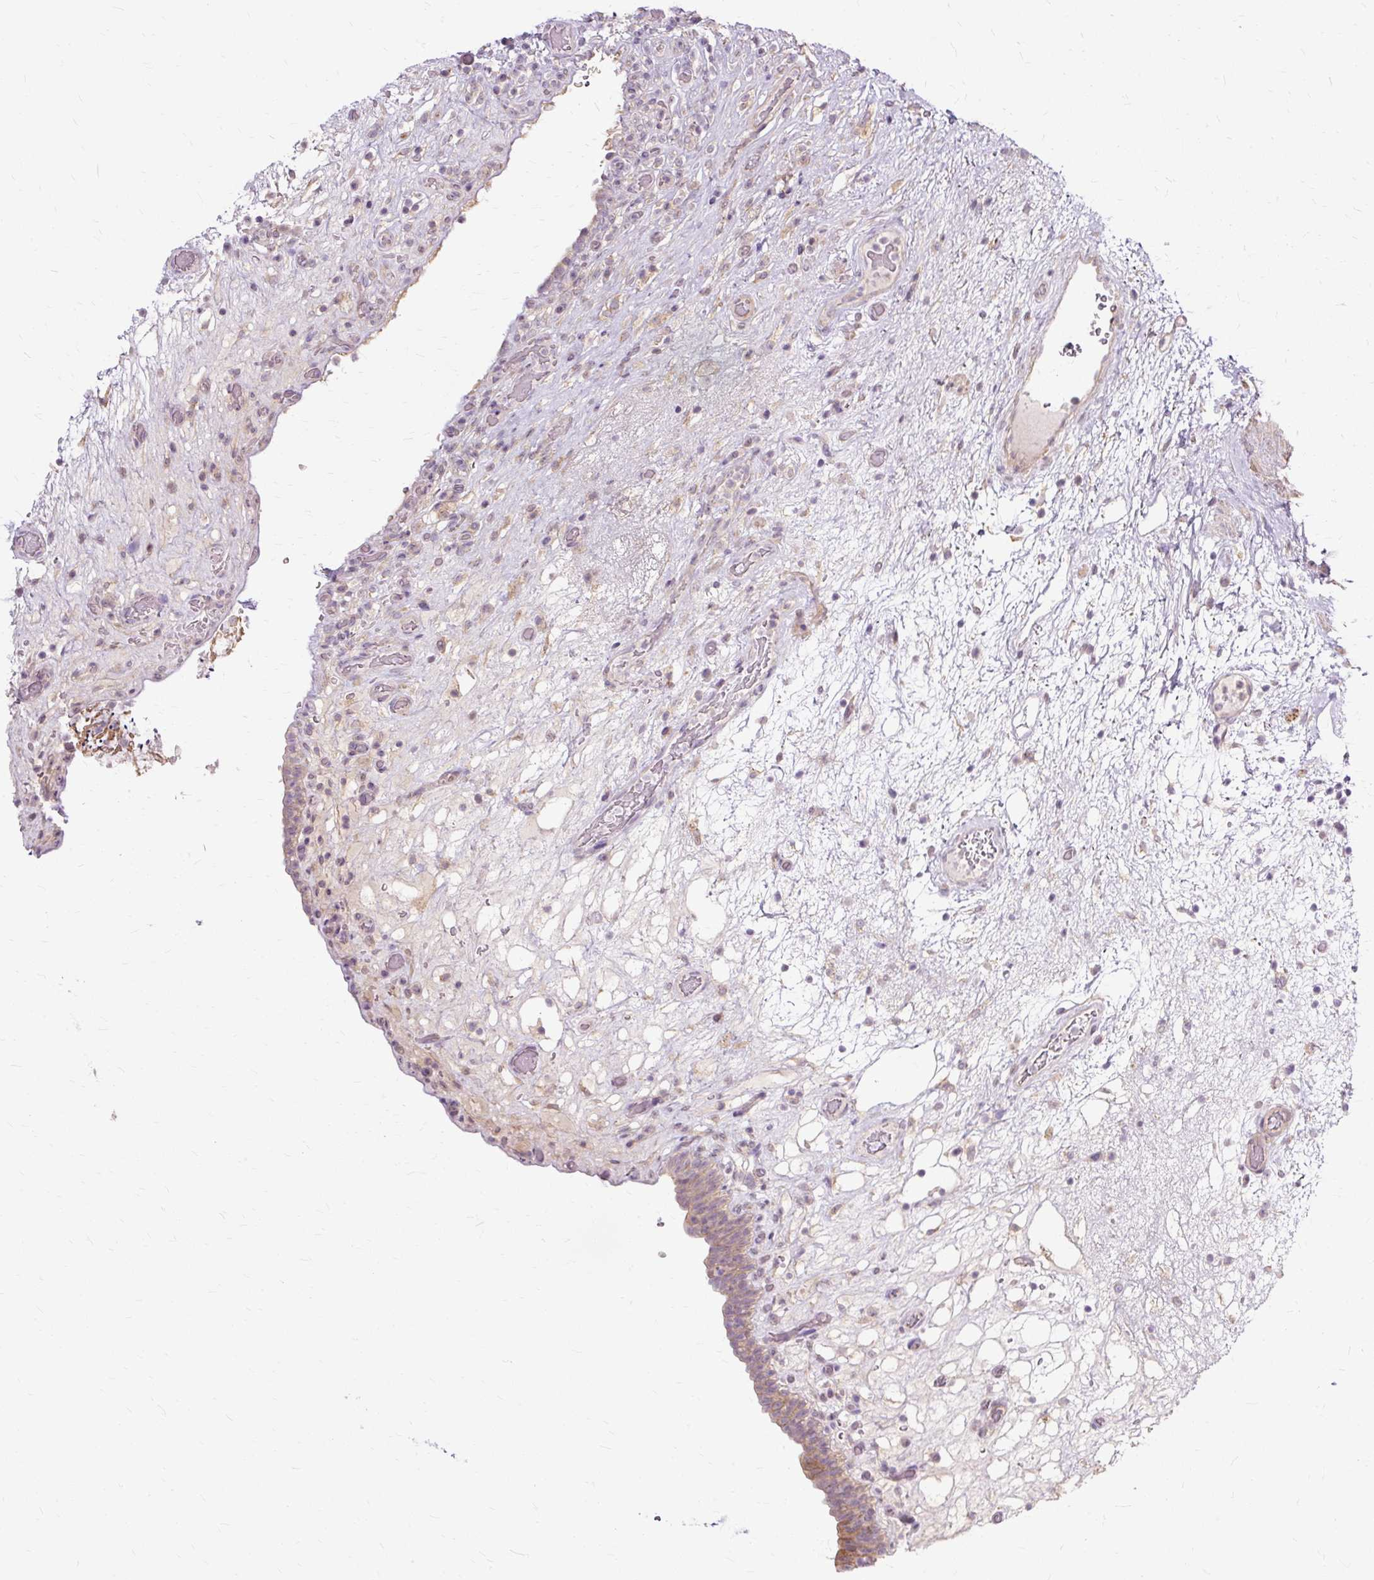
{"staining": {"intensity": "moderate", "quantity": "25%-75%", "location": "cytoplasmic/membranous"}, "tissue": "urinary bladder", "cell_type": "Urothelial cells", "image_type": "normal", "snomed": [{"axis": "morphology", "description": "Normal tissue, NOS"}, {"axis": "topography", "description": "Urinary bladder"}], "caption": "High-power microscopy captured an immunohistochemistry (IHC) image of benign urinary bladder, revealing moderate cytoplasmic/membranous expression in approximately 25%-75% of urothelial cells.", "gene": "TSPAN8", "patient": {"sex": "male", "age": 71}}